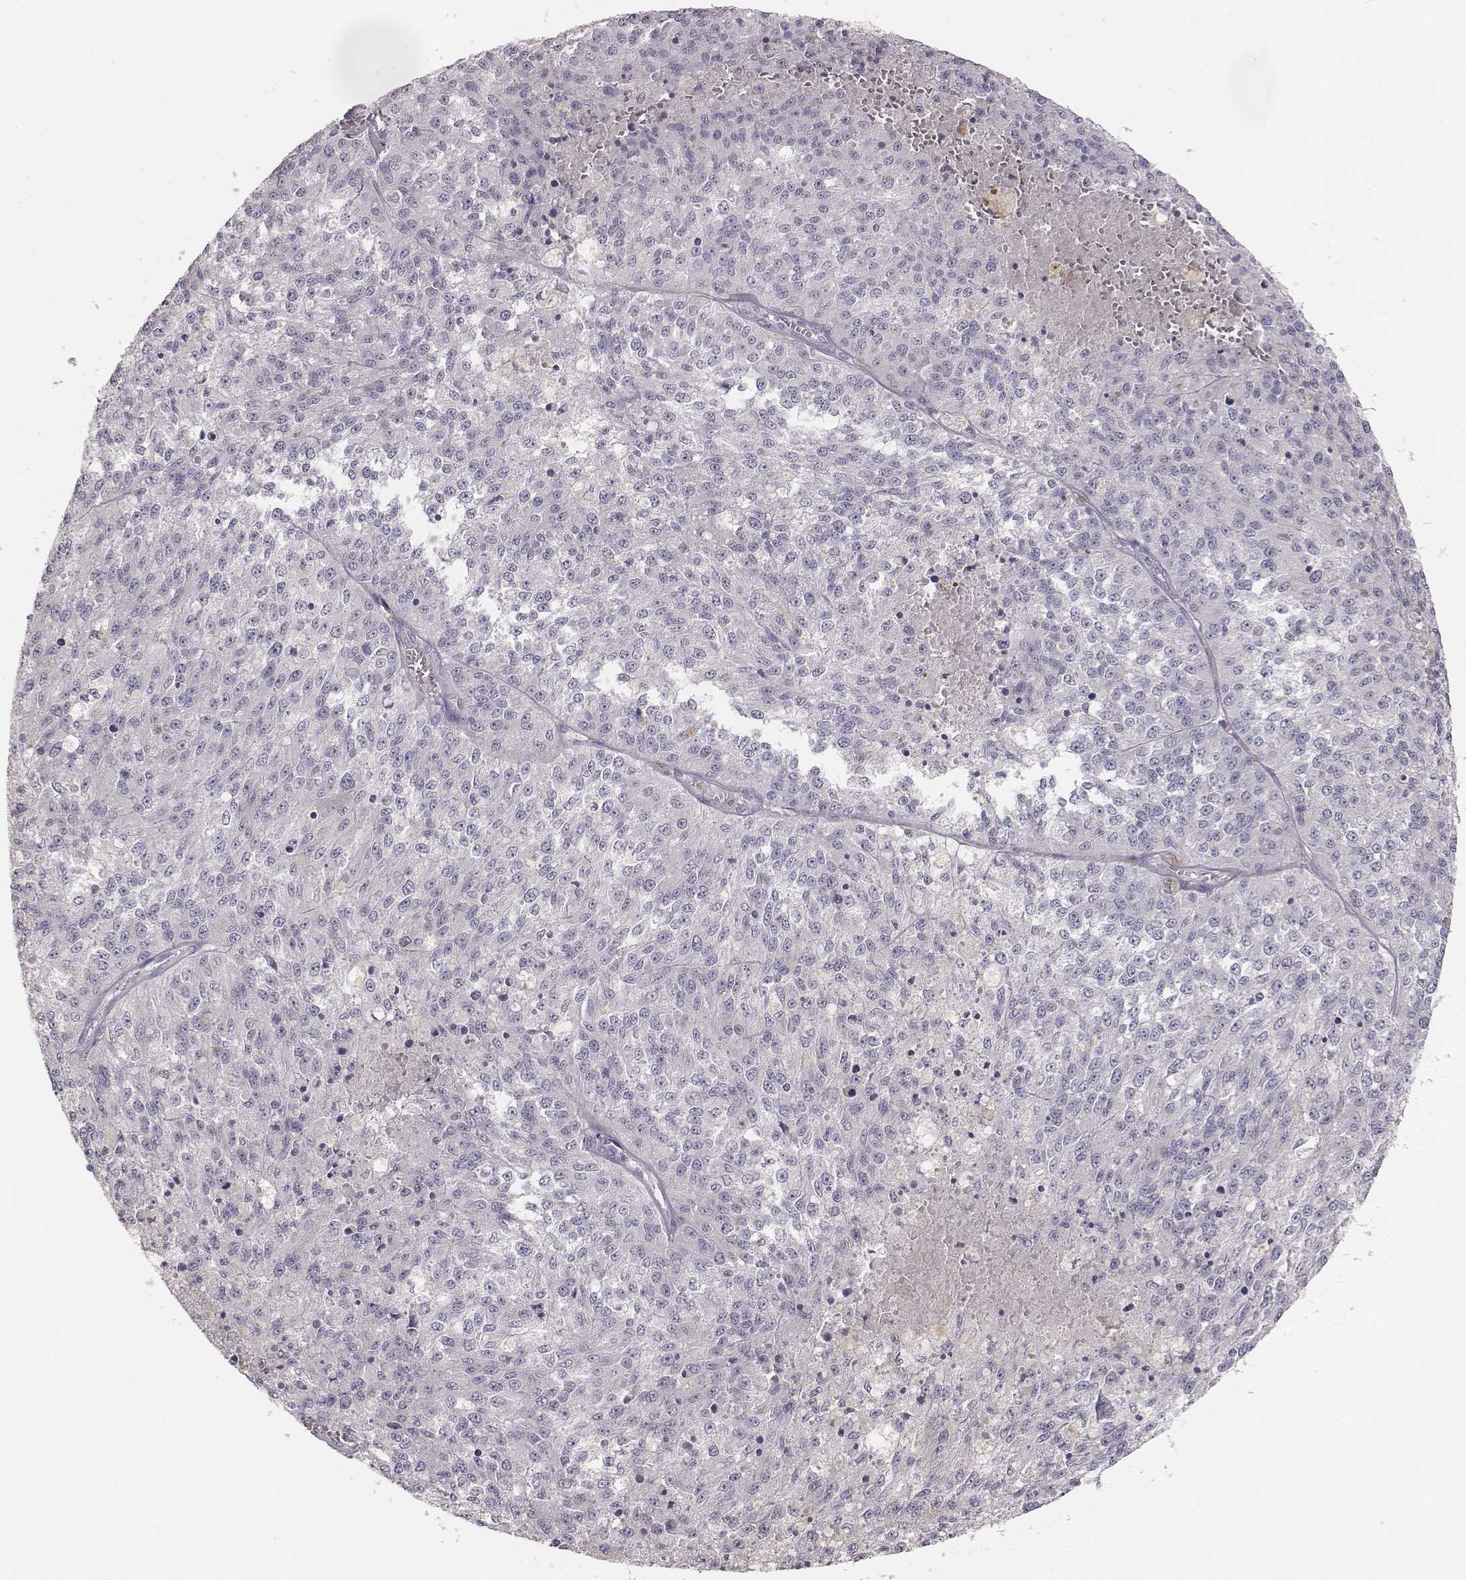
{"staining": {"intensity": "negative", "quantity": "none", "location": "none"}, "tissue": "melanoma", "cell_type": "Tumor cells", "image_type": "cancer", "snomed": [{"axis": "morphology", "description": "Malignant melanoma, Metastatic site"}, {"axis": "topography", "description": "Lymph node"}], "caption": "A photomicrograph of human malignant melanoma (metastatic site) is negative for staining in tumor cells.", "gene": "MYH6", "patient": {"sex": "female", "age": 64}}